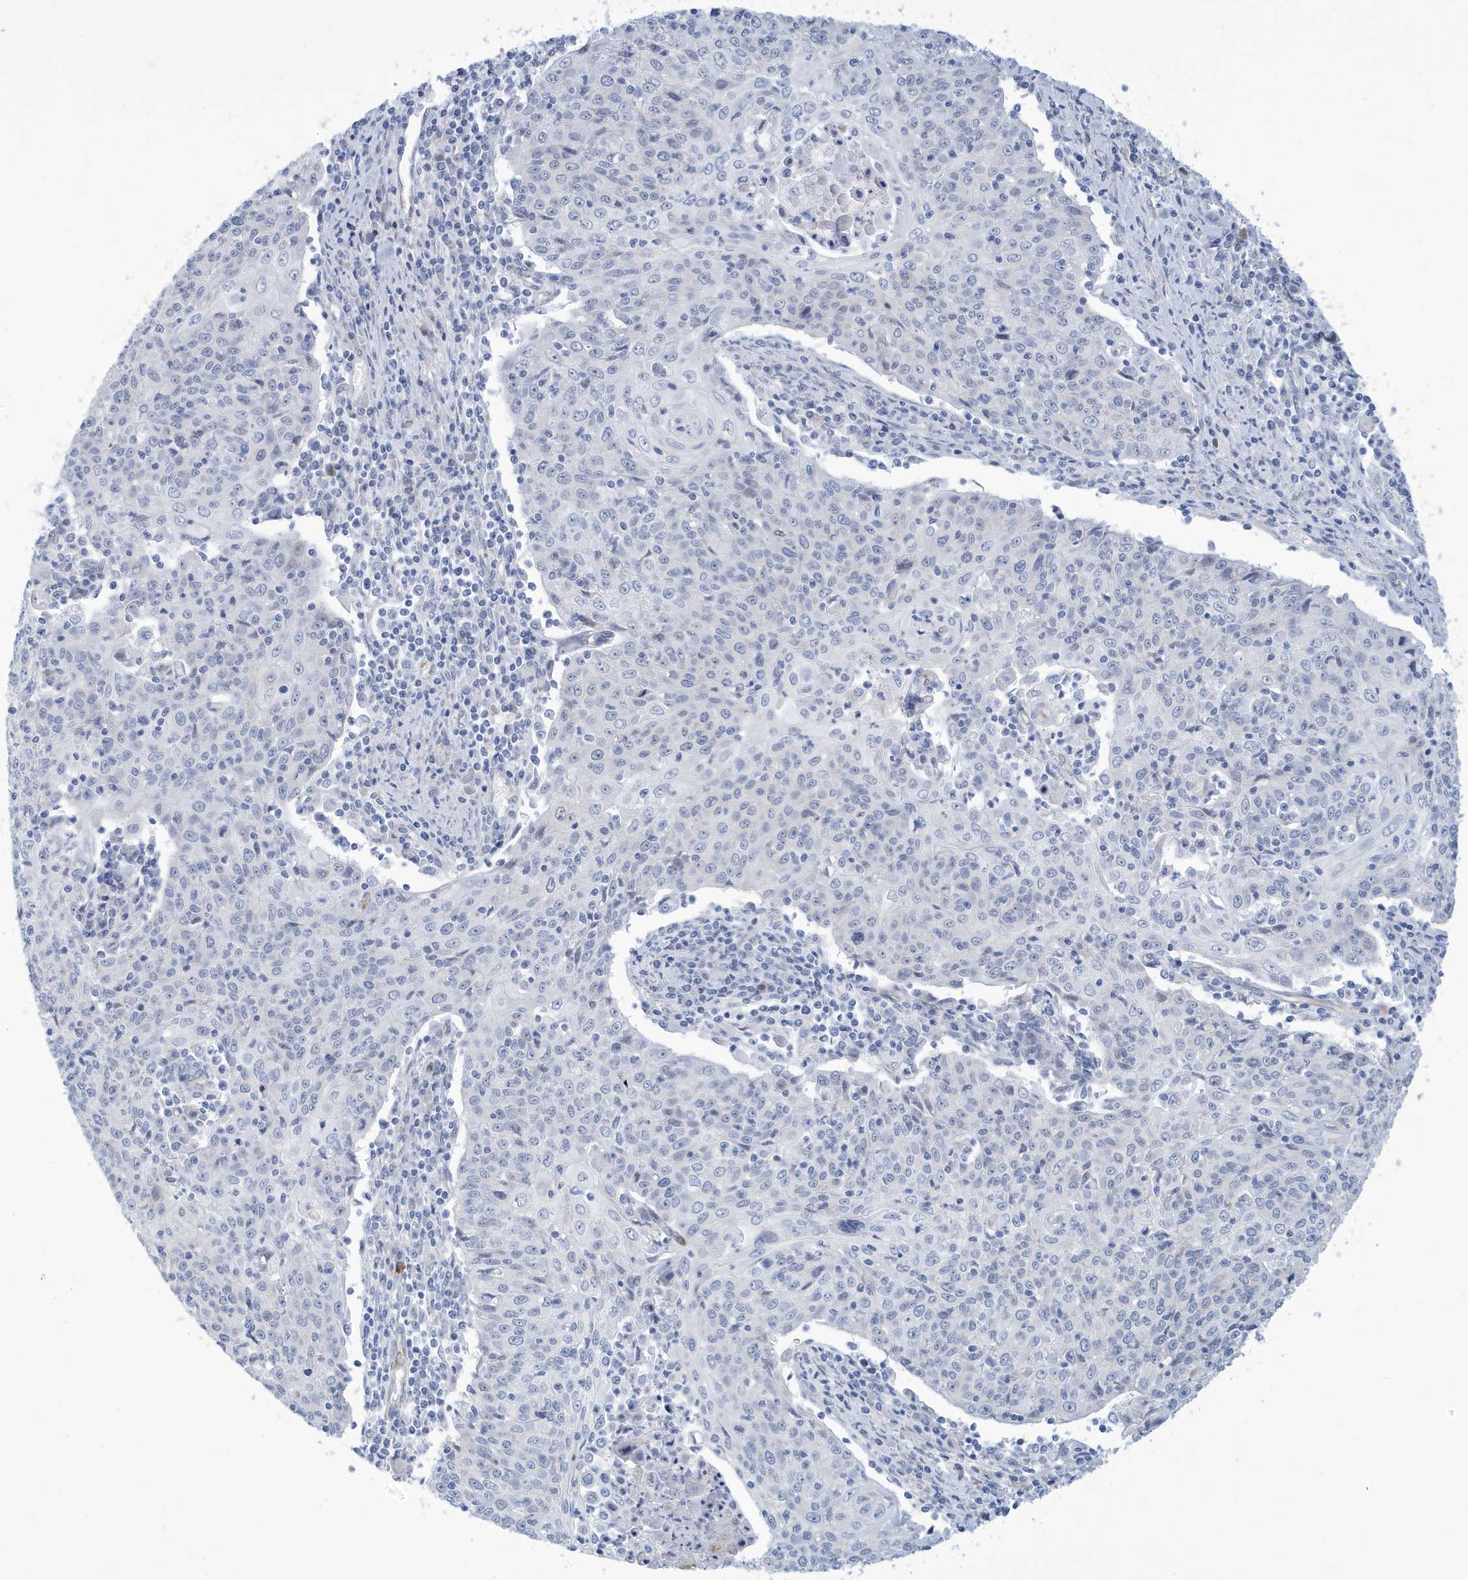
{"staining": {"intensity": "negative", "quantity": "none", "location": "none"}, "tissue": "cervical cancer", "cell_type": "Tumor cells", "image_type": "cancer", "snomed": [{"axis": "morphology", "description": "Squamous cell carcinoma, NOS"}, {"axis": "topography", "description": "Cervix"}], "caption": "An immunohistochemistry (IHC) histopathology image of cervical cancer (squamous cell carcinoma) is shown. There is no staining in tumor cells of cervical cancer (squamous cell carcinoma).", "gene": "SEMA3F", "patient": {"sex": "female", "age": 48}}